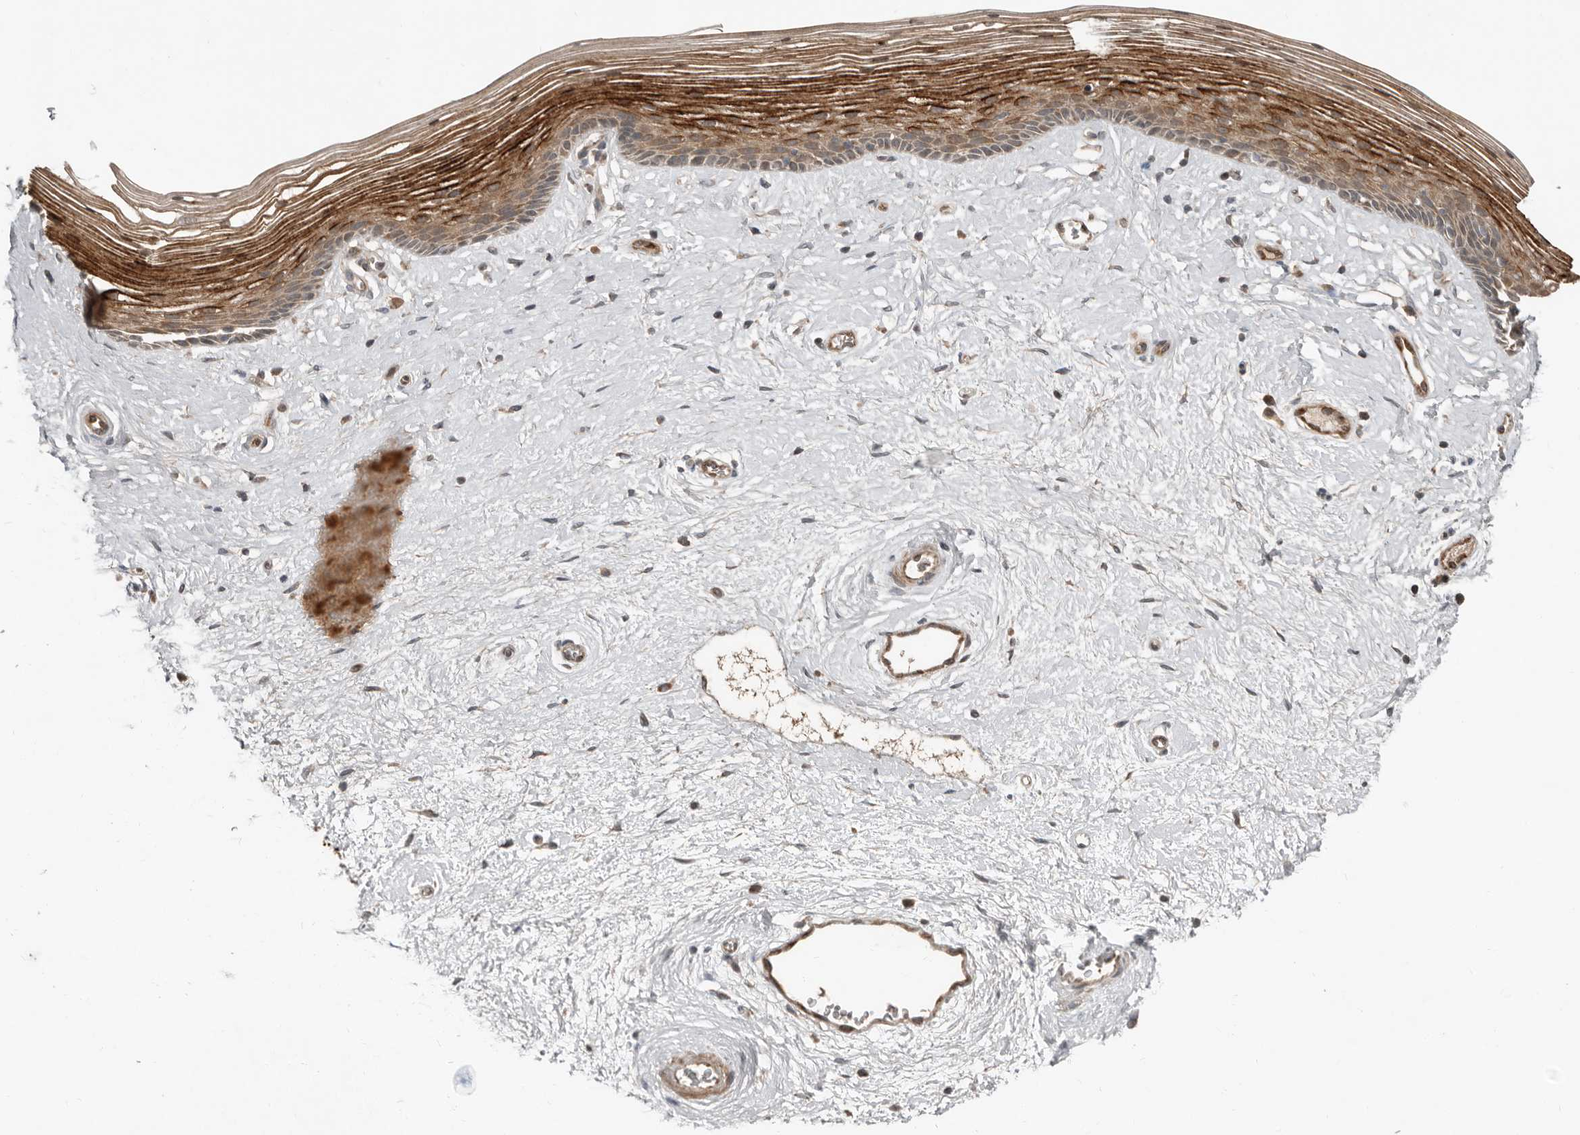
{"staining": {"intensity": "strong", "quantity": ">75%", "location": "cytoplasmic/membranous"}, "tissue": "vagina", "cell_type": "Squamous epithelial cells", "image_type": "normal", "snomed": [{"axis": "morphology", "description": "Normal tissue, NOS"}, {"axis": "topography", "description": "Vagina"}], "caption": "This photomicrograph shows benign vagina stained with immunohistochemistry (IHC) to label a protein in brown. The cytoplasmic/membranous of squamous epithelial cells show strong positivity for the protein. Nuclei are counter-stained blue.", "gene": "SLC6A7", "patient": {"sex": "female", "age": 46}}